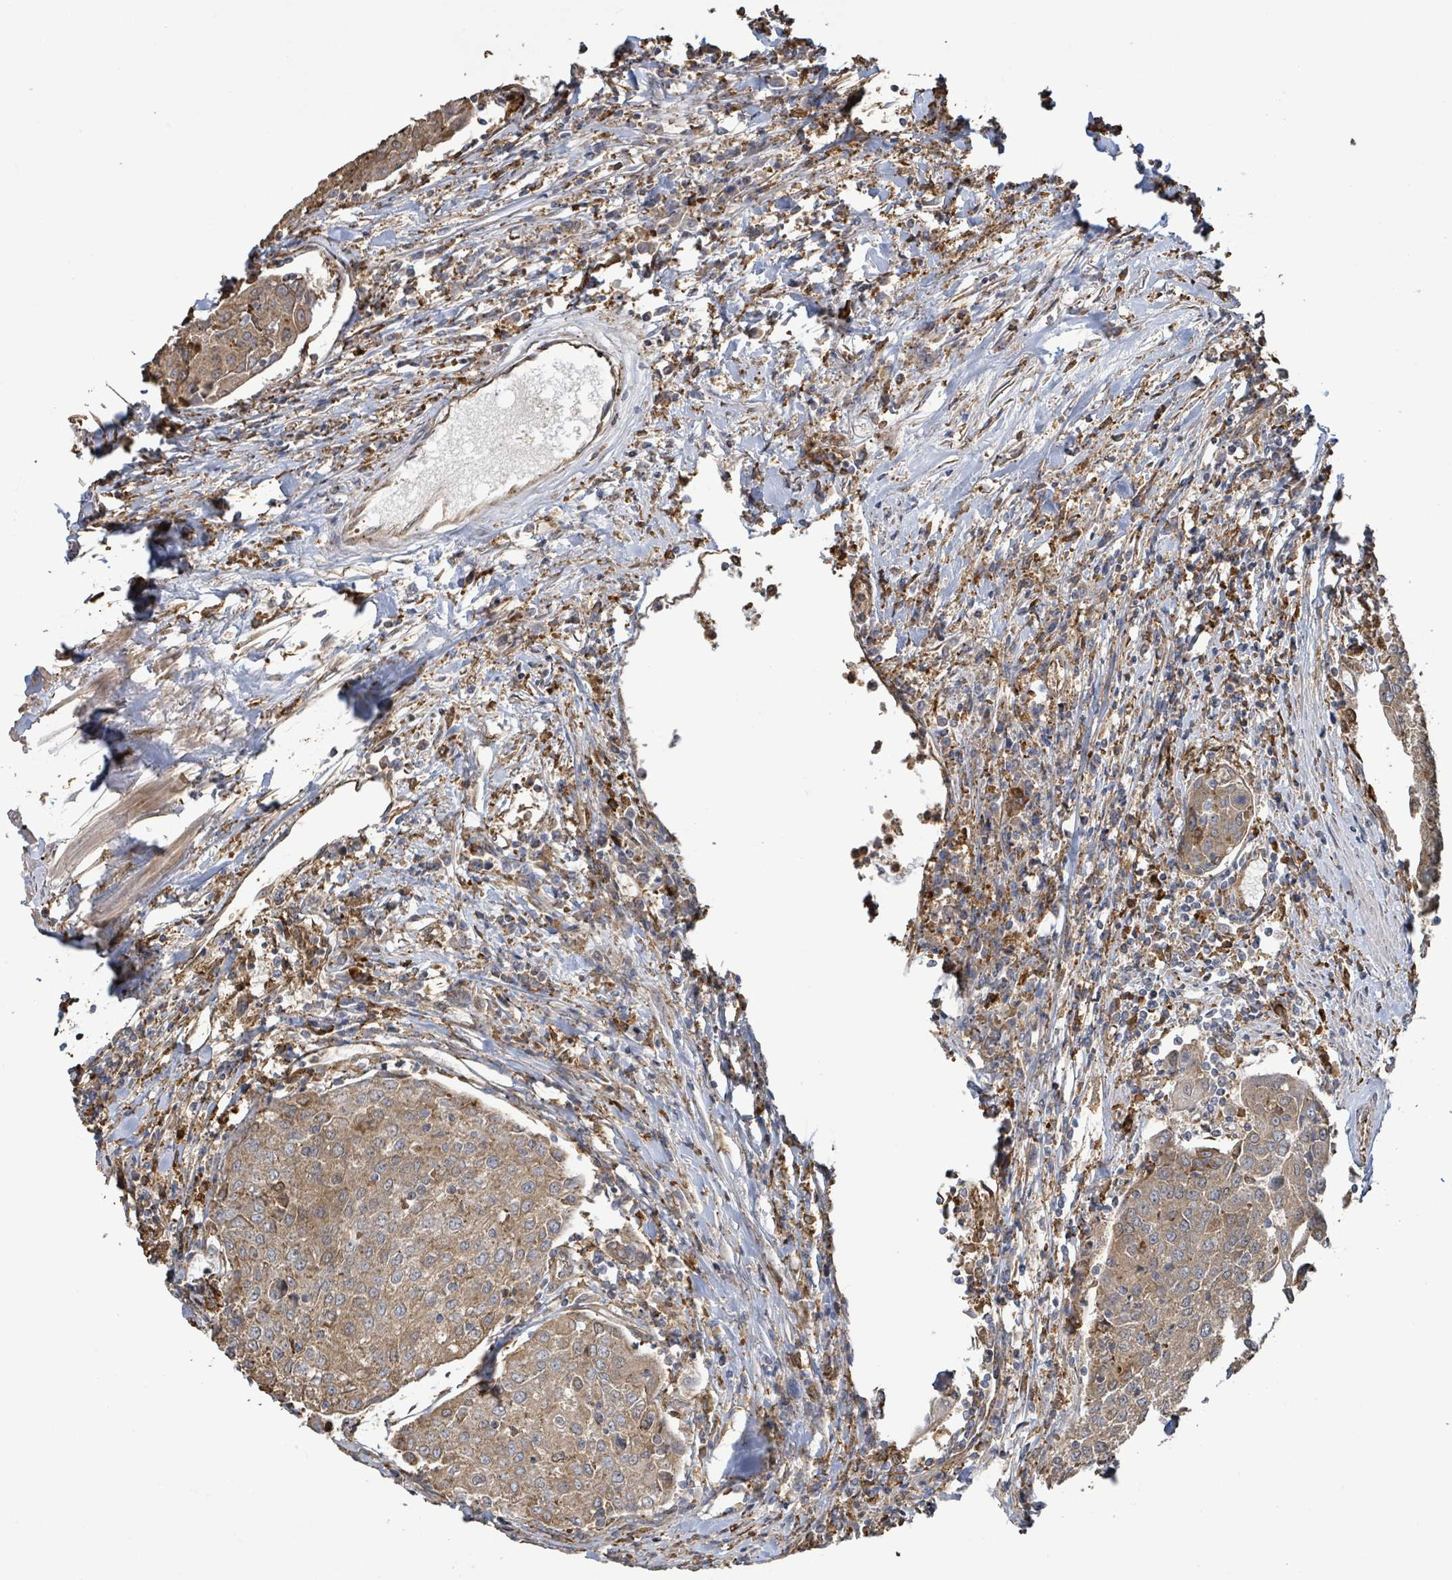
{"staining": {"intensity": "moderate", "quantity": ">75%", "location": "cytoplasmic/membranous"}, "tissue": "urothelial cancer", "cell_type": "Tumor cells", "image_type": "cancer", "snomed": [{"axis": "morphology", "description": "Urothelial carcinoma, High grade"}, {"axis": "topography", "description": "Urinary bladder"}], "caption": "Moderate cytoplasmic/membranous expression for a protein is identified in approximately >75% of tumor cells of urothelial cancer using IHC.", "gene": "ARPIN", "patient": {"sex": "female", "age": 85}}